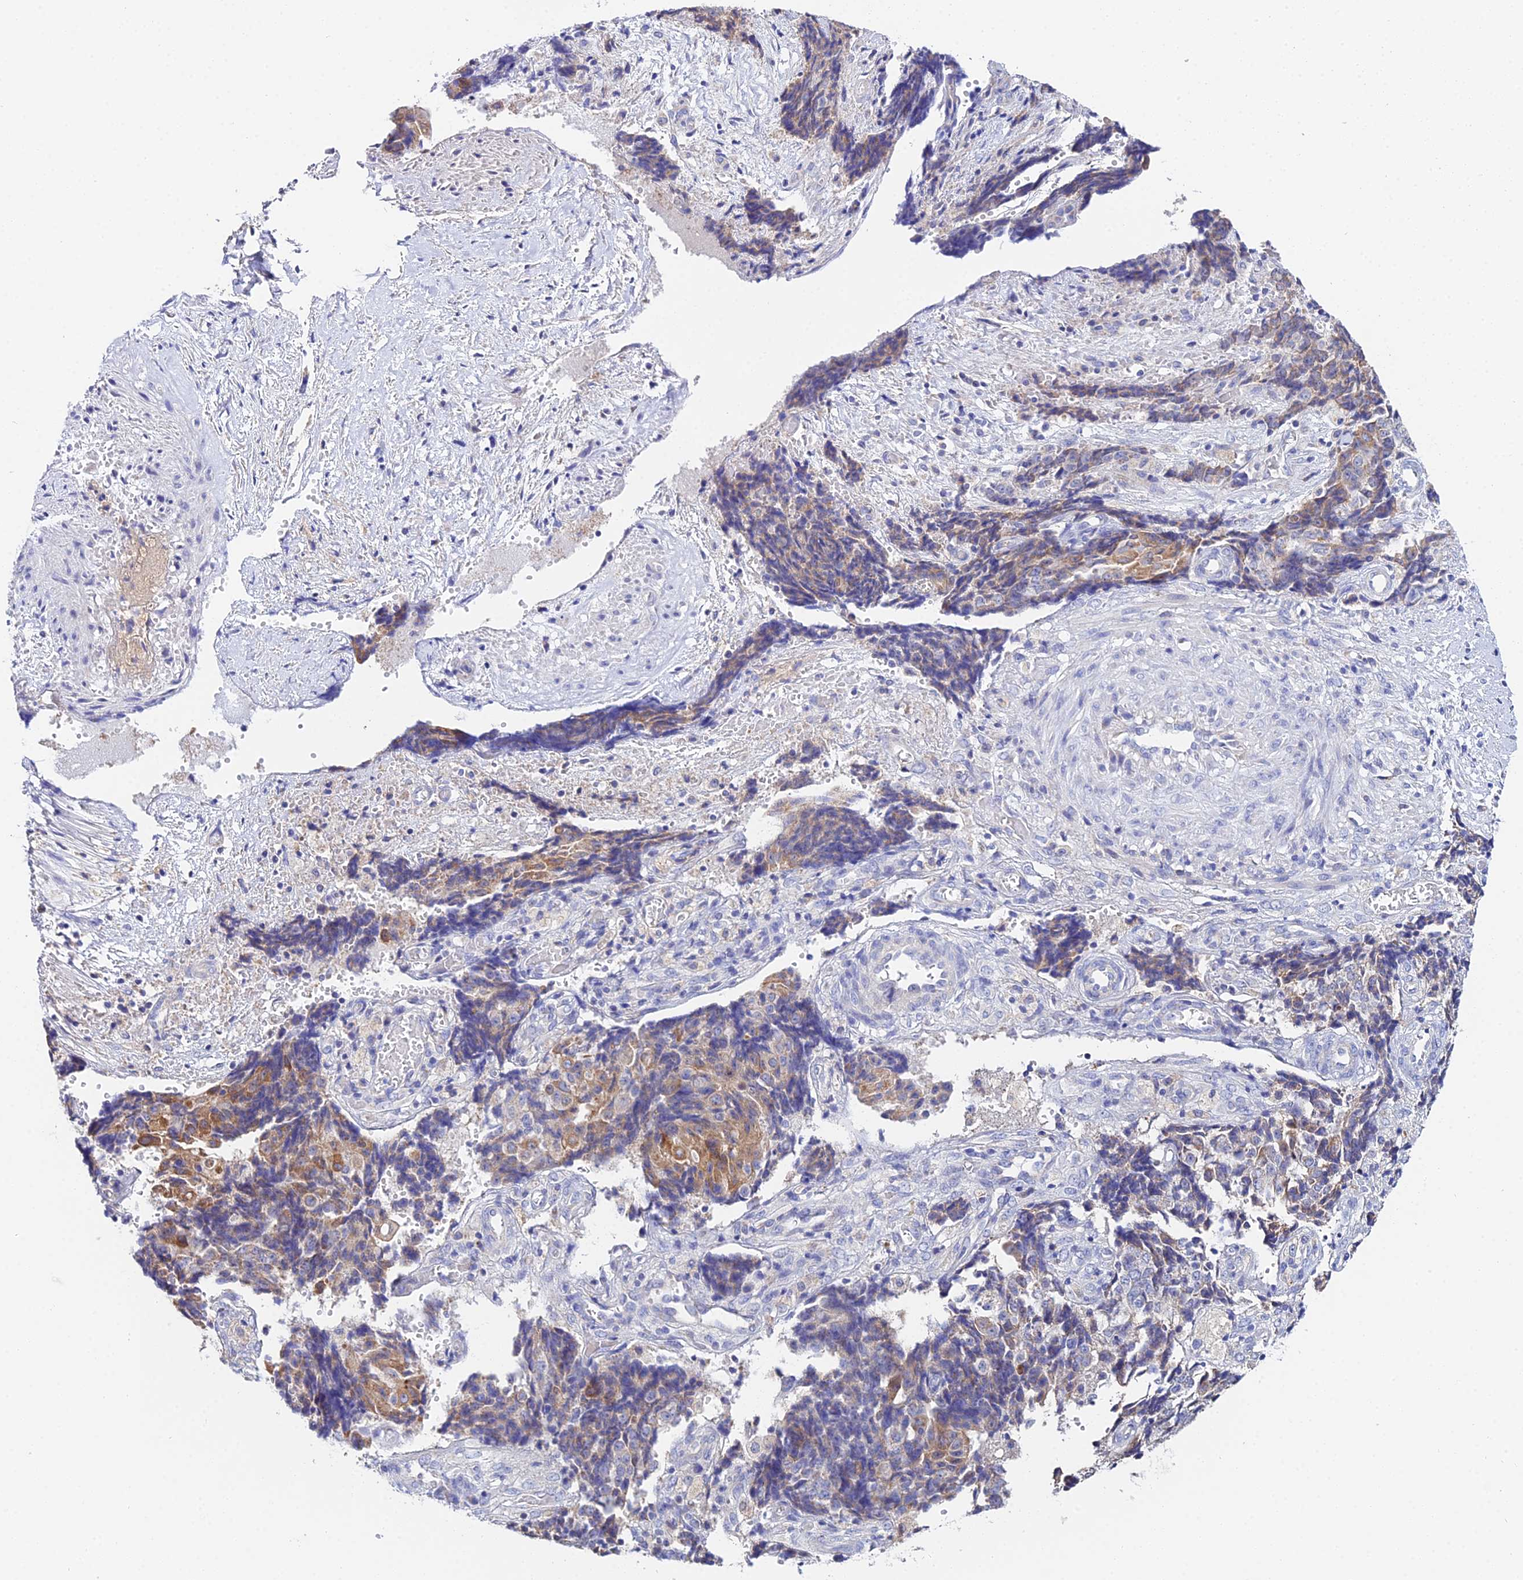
{"staining": {"intensity": "moderate", "quantity": "<25%", "location": "cytoplasmic/membranous"}, "tissue": "ovarian cancer", "cell_type": "Tumor cells", "image_type": "cancer", "snomed": [{"axis": "morphology", "description": "Carcinoma, endometroid"}, {"axis": "topography", "description": "Ovary"}], "caption": "Protein staining reveals moderate cytoplasmic/membranous expression in approximately <25% of tumor cells in endometroid carcinoma (ovarian).", "gene": "PPP2R2C", "patient": {"sex": "female", "age": 42}}